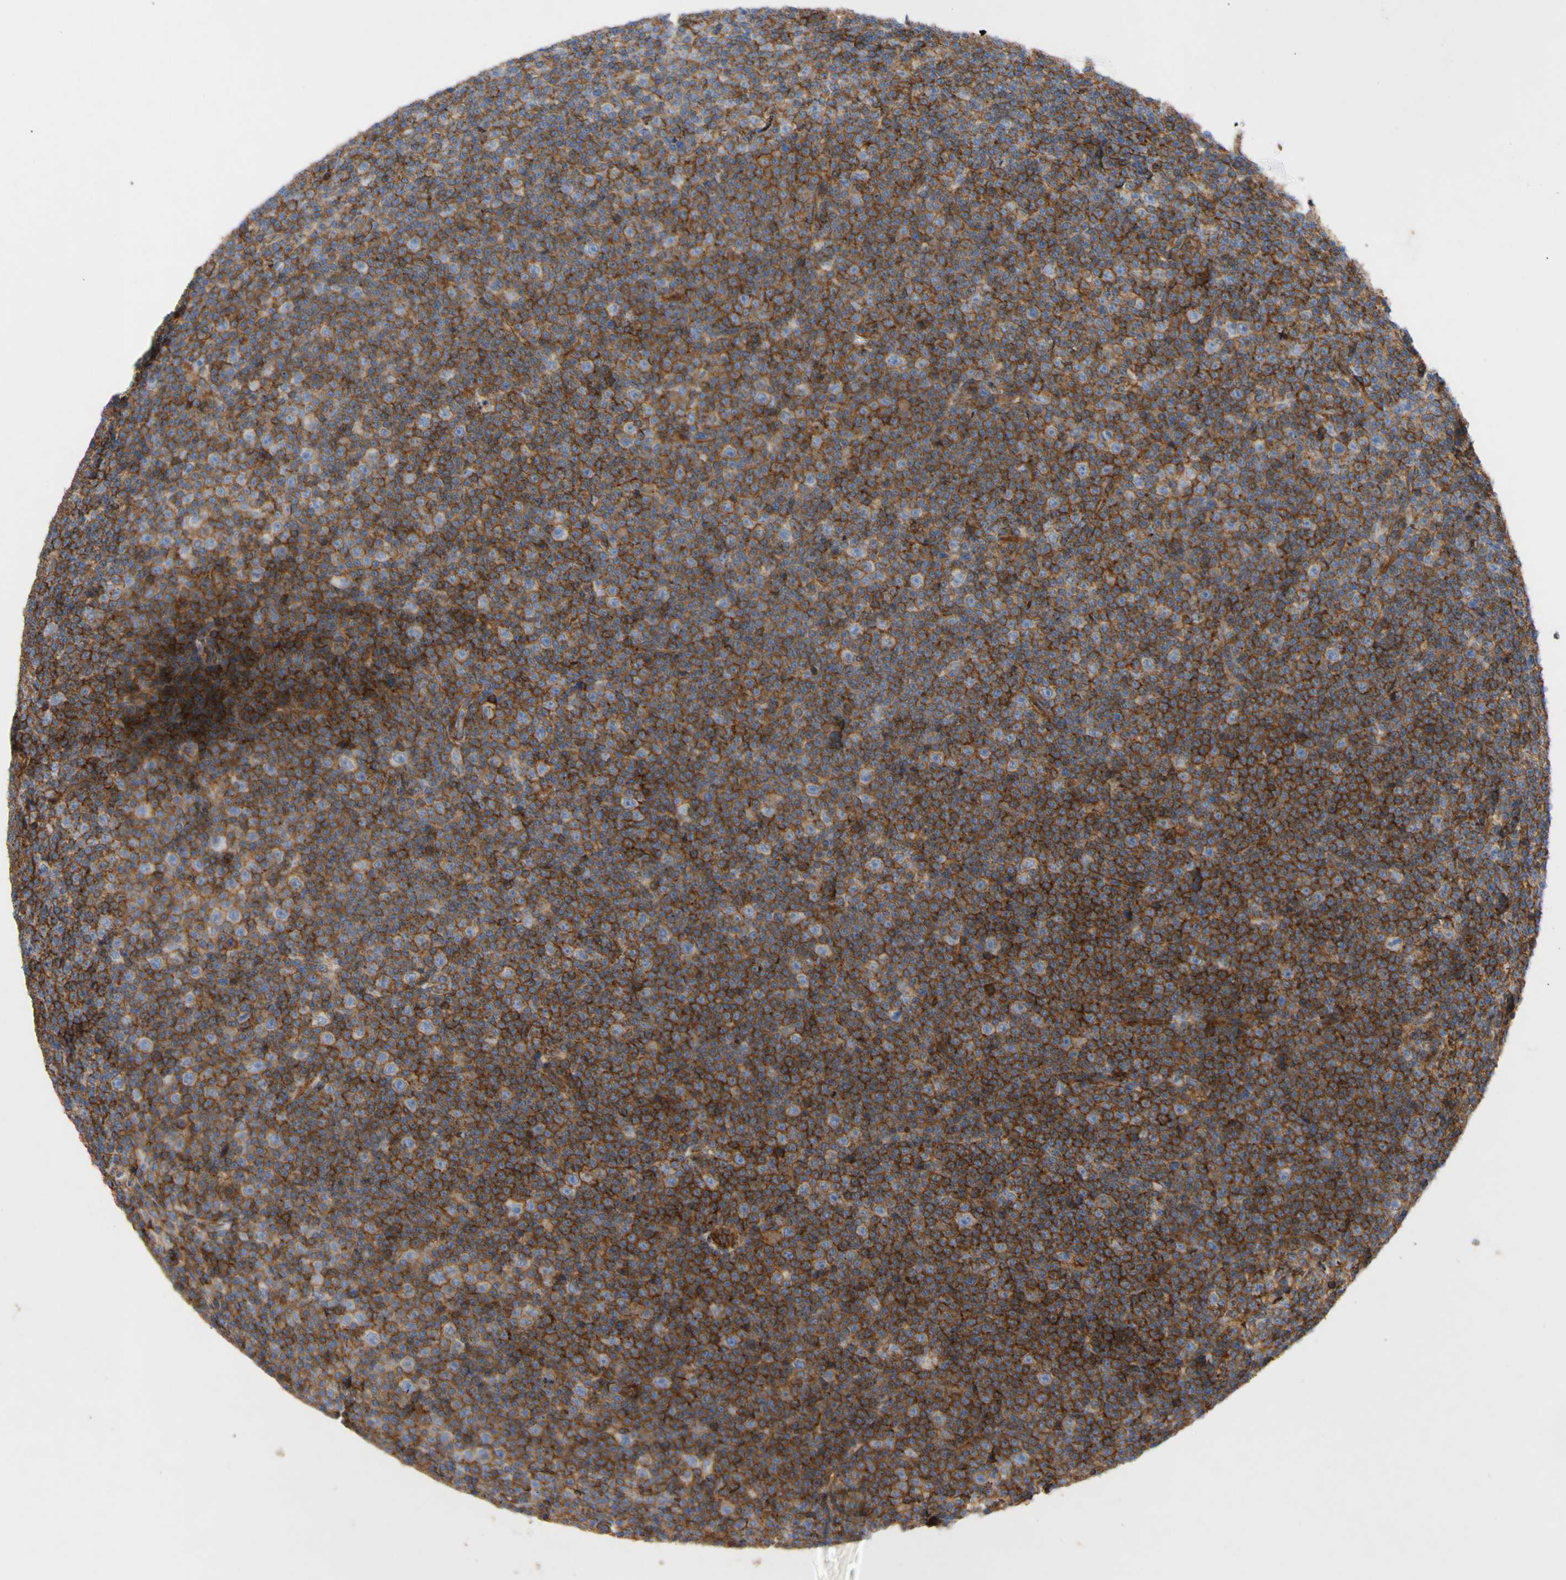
{"staining": {"intensity": "strong", "quantity": ">75%", "location": "cytoplasmic/membranous"}, "tissue": "lymphoma", "cell_type": "Tumor cells", "image_type": "cancer", "snomed": [{"axis": "morphology", "description": "Malignant lymphoma, non-Hodgkin's type, Low grade"}, {"axis": "topography", "description": "Lymph node"}], "caption": "This is an image of immunohistochemistry staining of lymphoma, which shows strong positivity in the cytoplasmic/membranous of tumor cells.", "gene": "ATP2A3", "patient": {"sex": "female", "age": 67}}